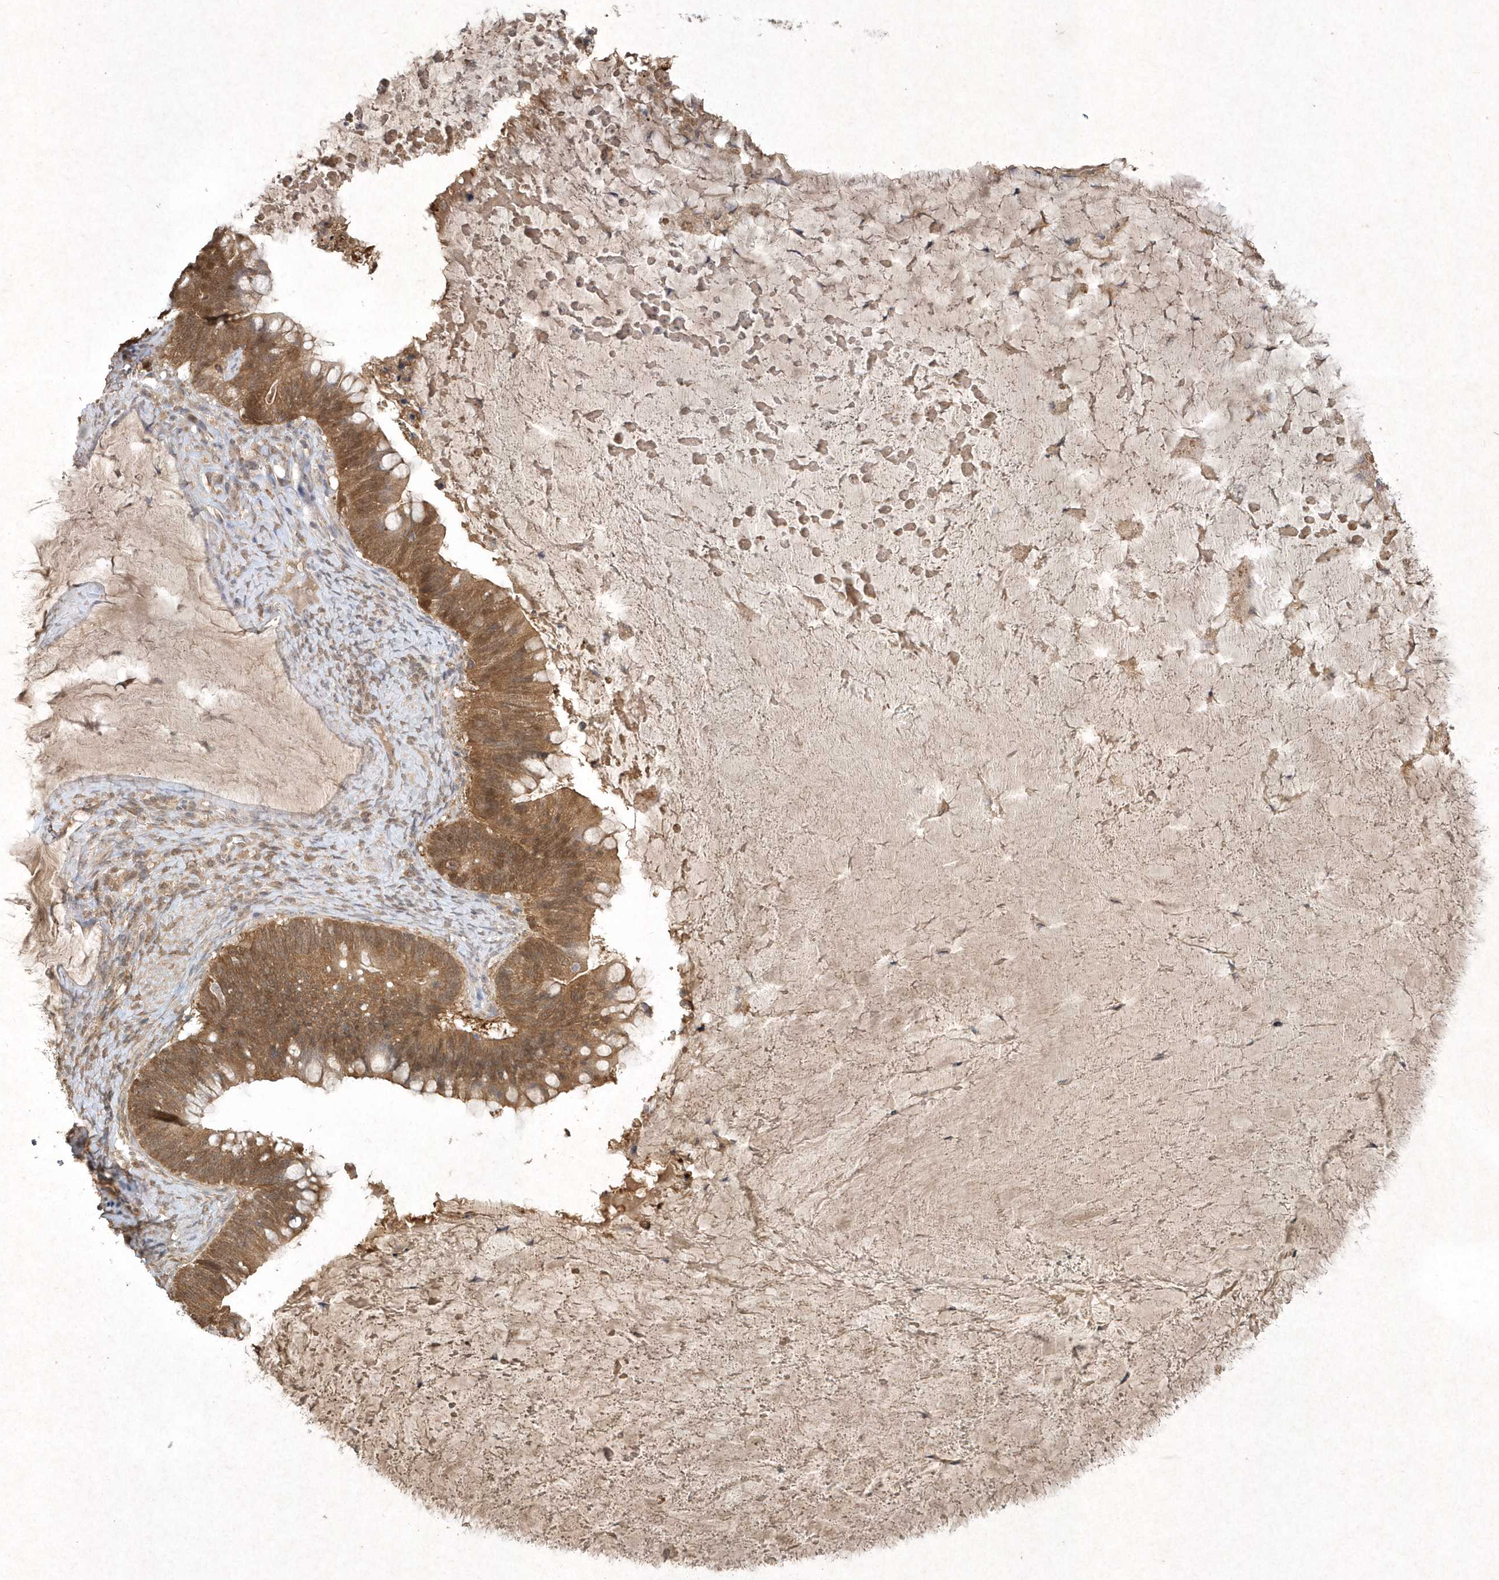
{"staining": {"intensity": "moderate", "quantity": ">75%", "location": "cytoplasmic/membranous,nuclear"}, "tissue": "ovarian cancer", "cell_type": "Tumor cells", "image_type": "cancer", "snomed": [{"axis": "morphology", "description": "Cystadenocarcinoma, mucinous, NOS"}, {"axis": "topography", "description": "Ovary"}], "caption": "The histopathology image demonstrates a brown stain indicating the presence of a protein in the cytoplasmic/membranous and nuclear of tumor cells in ovarian cancer (mucinous cystadenocarcinoma). The protein is shown in brown color, while the nuclei are stained blue.", "gene": "AKR7A2", "patient": {"sex": "female", "age": 61}}